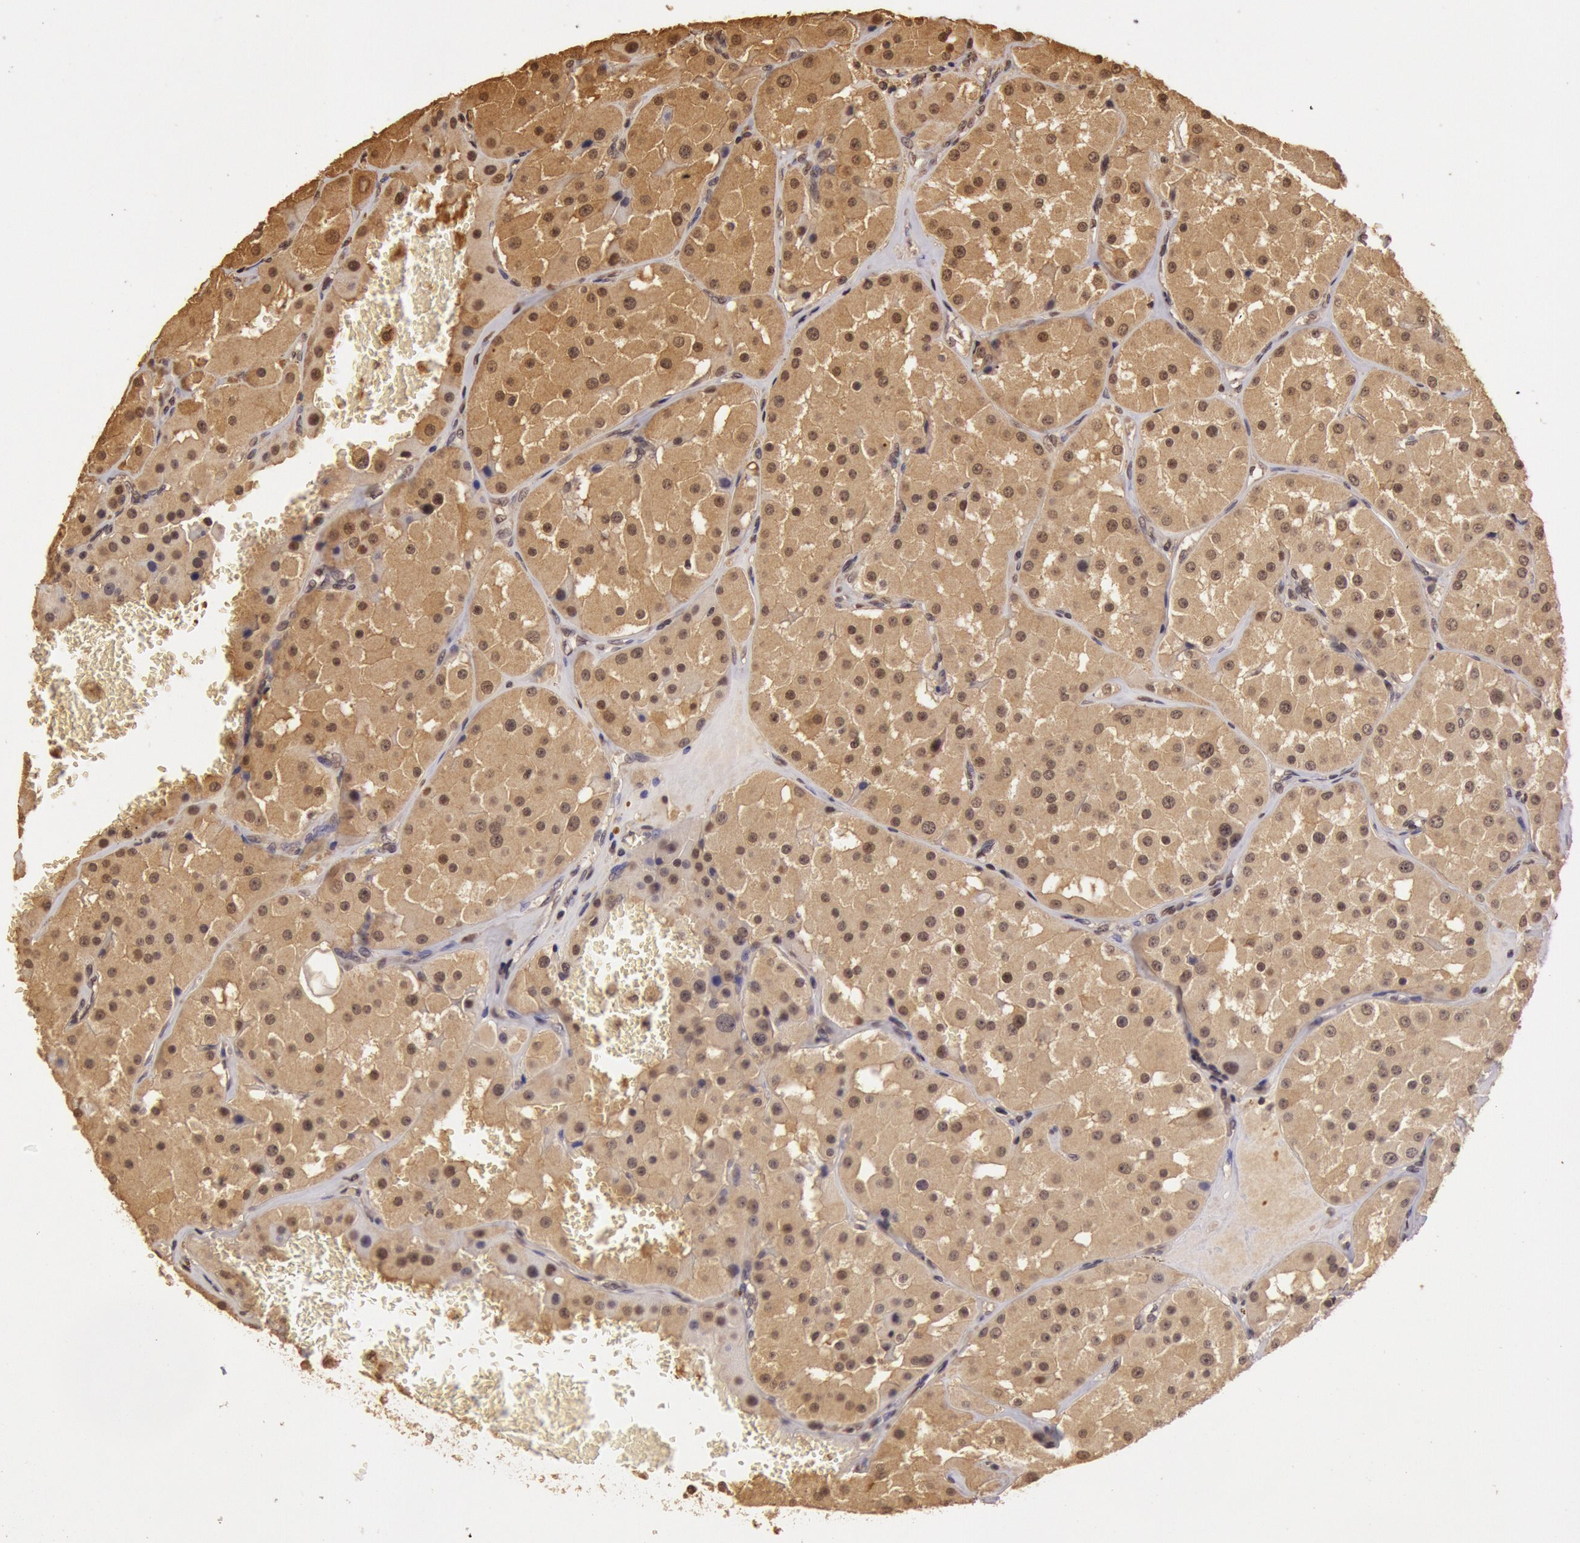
{"staining": {"intensity": "weak", "quantity": ">75%", "location": "cytoplasmic/membranous,nuclear"}, "tissue": "renal cancer", "cell_type": "Tumor cells", "image_type": "cancer", "snomed": [{"axis": "morphology", "description": "Adenocarcinoma, uncertain malignant potential"}, {"axis": "topography", "description": "Kidney"}], "caption": "Protein expression analysis of human renal cancer reveals weak cytoplasmic/membranous and nuclear positivity in approximately >75% of tumor cells.", "gene": "SOD1", "patient": {"sex": "male", "age": 63}}